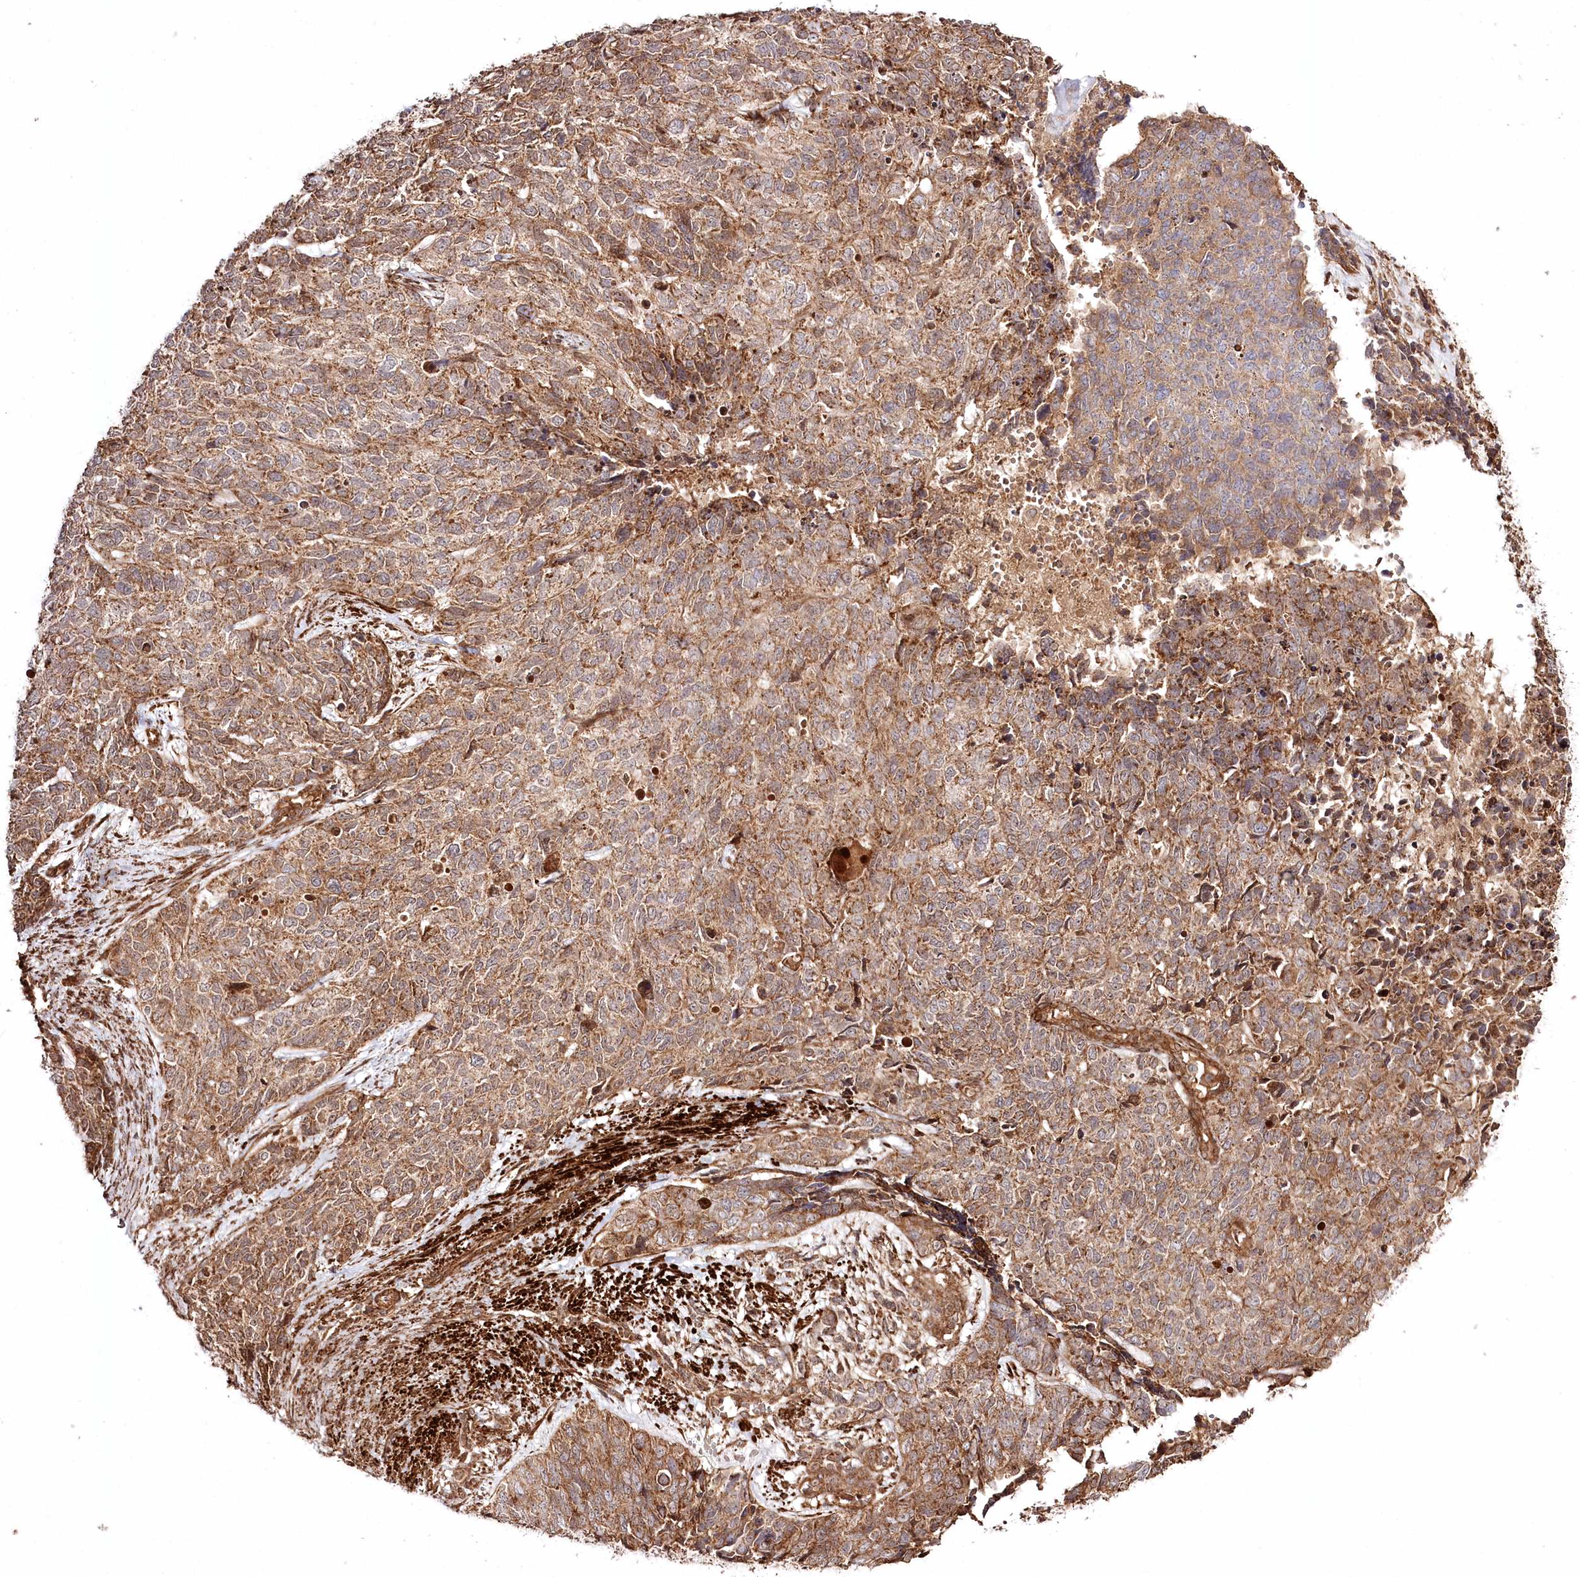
{"staining": {"intensity": "moderate", "quantity": ">75%", "location": "cytoplasmic/membranous"}, "tissue": "cervical cancer", "cell_type": "Tumor cells", "image_type": "cancer", "snomed": [{"axis": "morphology", "description": "Squamous cell carcinoma, NOS"}, {"axis": "topography", "description": "Cervix"}], "caption": "Cervical cancer (squamous cell carcinoma) stained with immunohistochemistry (IHC) shows moderate cytoplasmic/membranous positivity in approximately >75% of tumor cells.", "gene": "REXO2", "patient": {"sex": "female", "age": 63}}